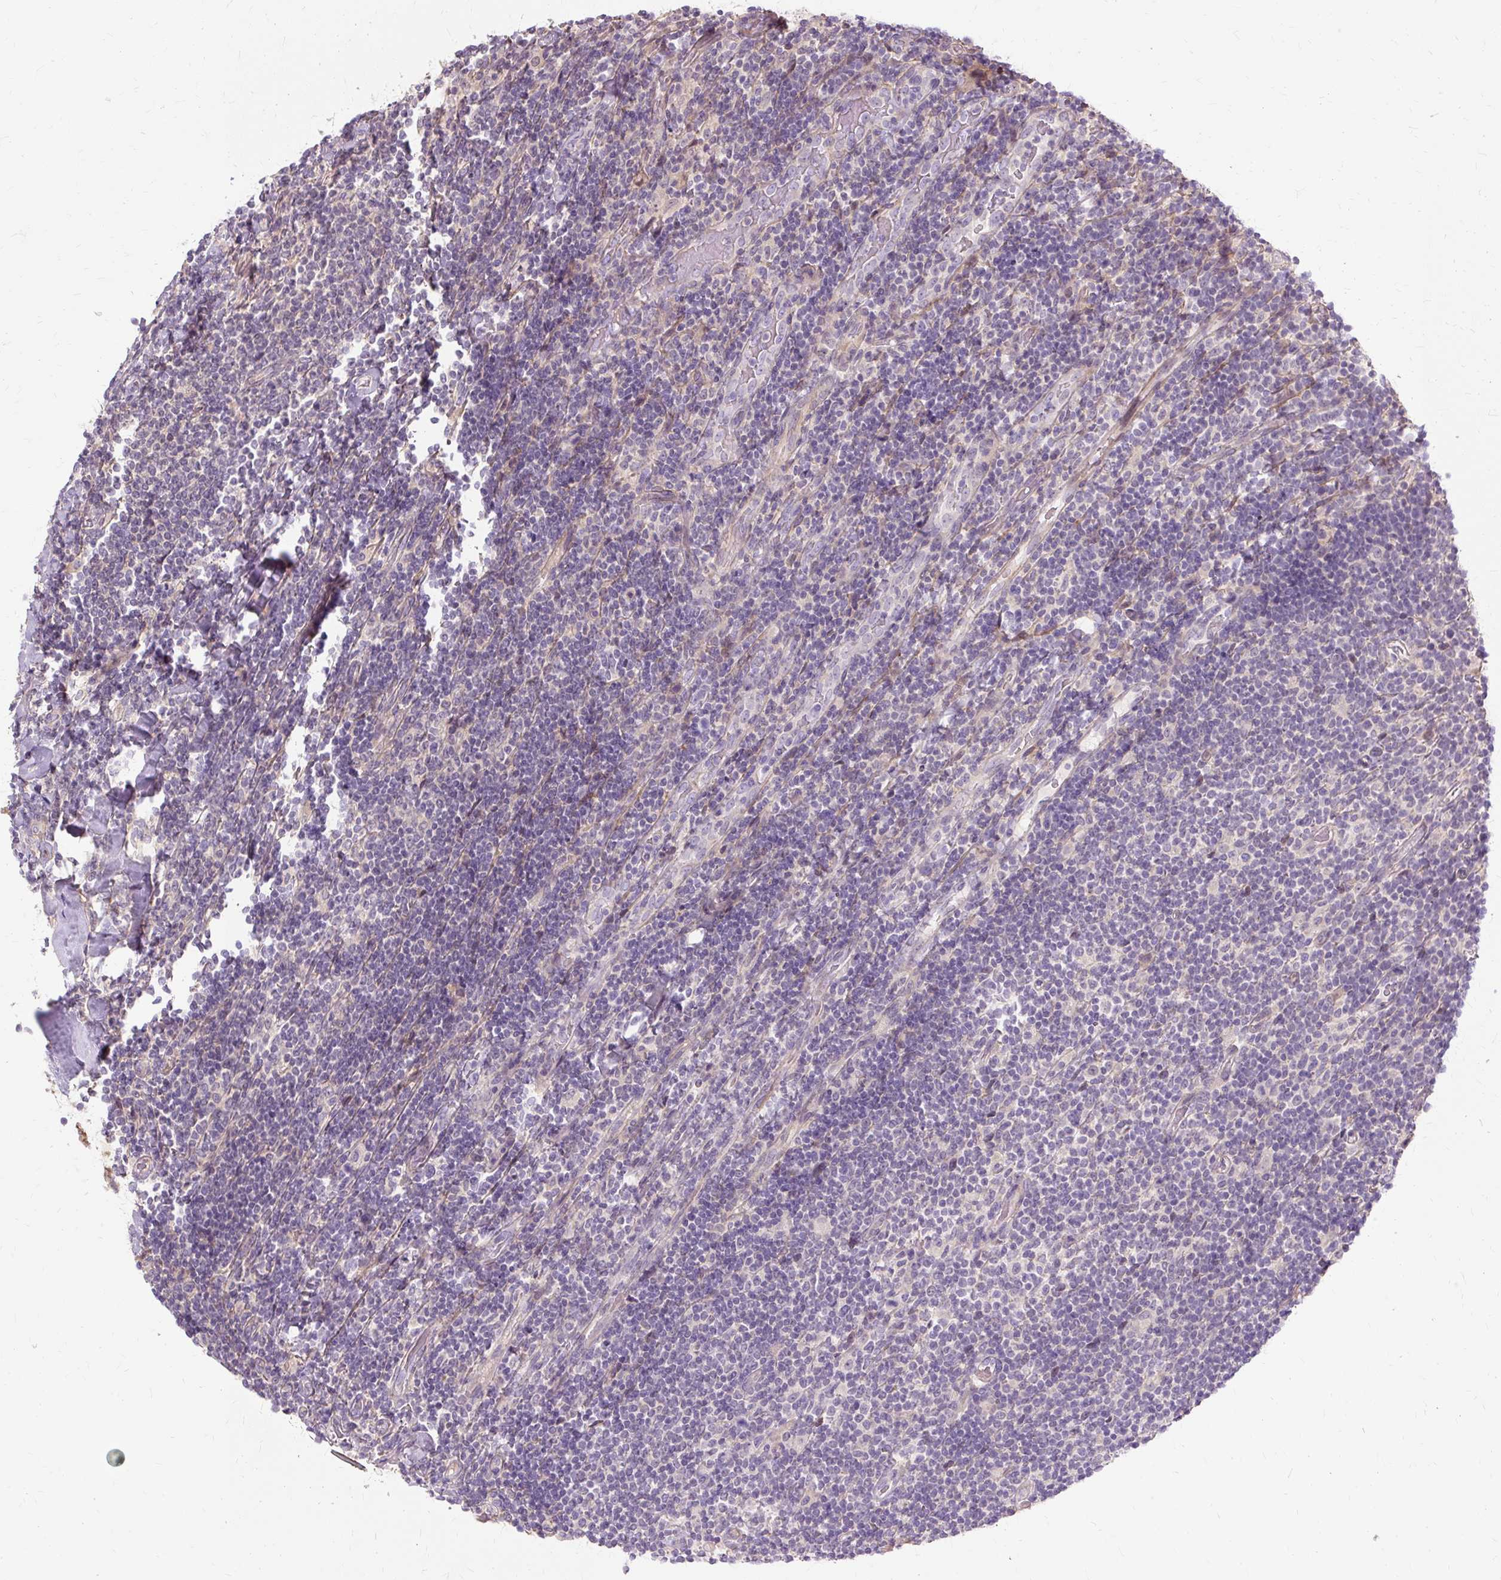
{"staining": {"intensity": "negative", "quantity": "none", "location": "none"}, "tissue": "lymphoma", "cell_type": "Tumor cells", "image_type": "cancer", "snomed": [{"axis": "morphology", "description": "Malignant lymphoma, non-Hodgkin's type, Low grade"}, {"axis": "topography", "description": "Lymph node"}], "caption": "The histopathology image reveals no significant staining in tumor cells of lymphoma. (IHC, brightfield microscopy, high magnification).", "gene": "TSPAN8", "patient": {"sex": "male", "age": 52}}